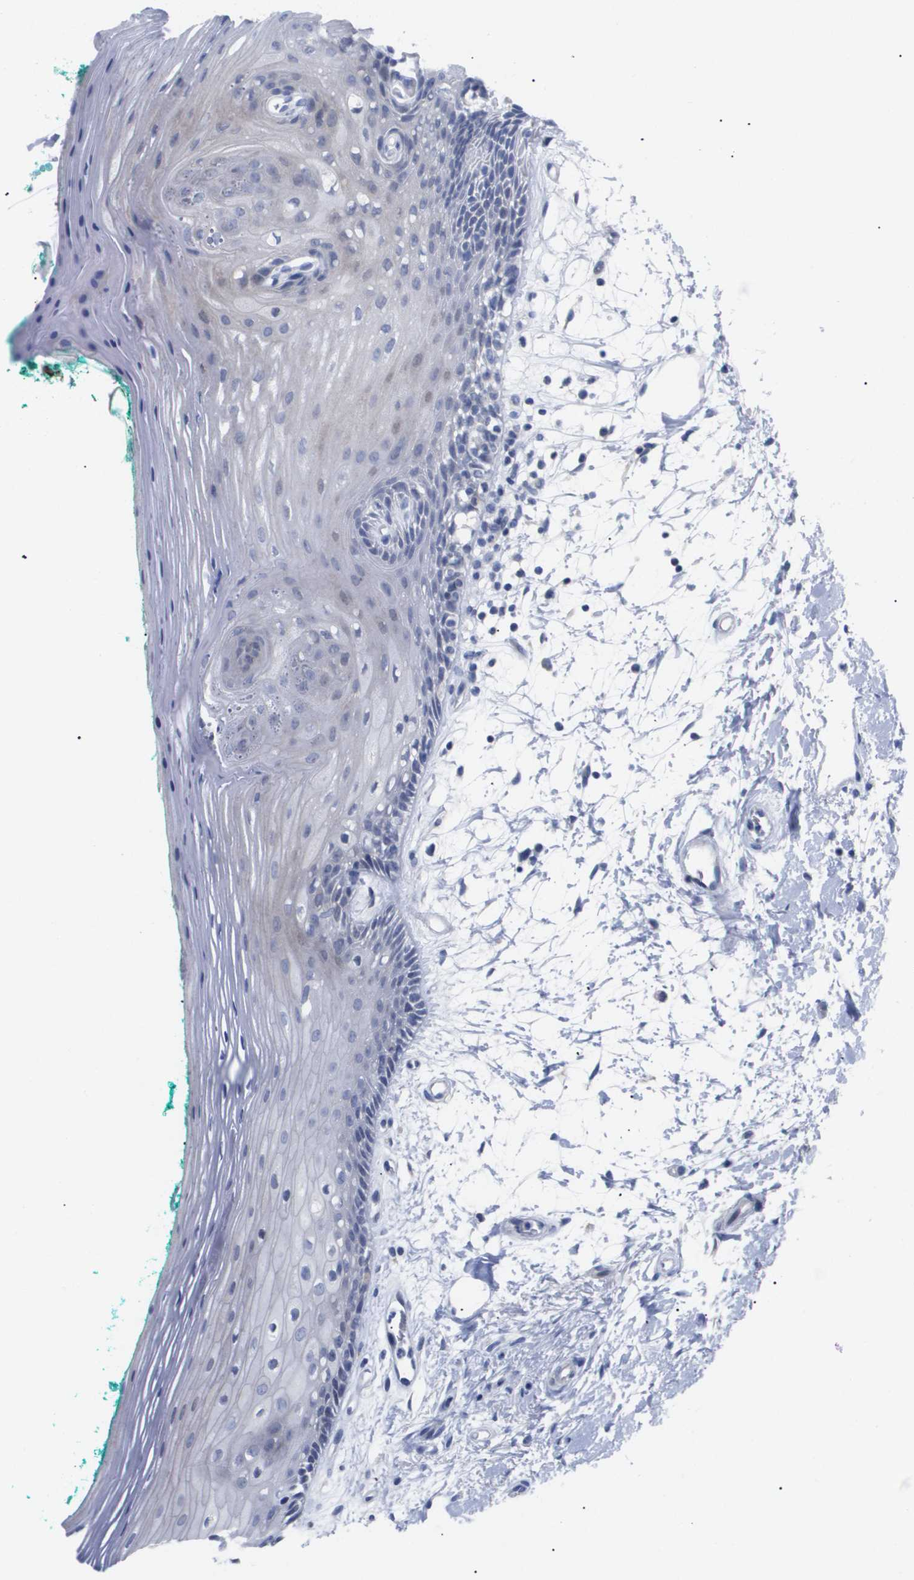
{"staining": {"intensity": "negative", "quantity": "none", "location": "none"}, "tissue": "oral mucosa", "cell_type": "Squamous epithelial cells", "image_type": "normal", "snomed": [{"axis": "morphology", "description": "Normal tissue, NOS"}, {"axis": "topography", "description": "Skeletal muscle"}, {"axis": "topography", "description": "Oral tissue"}, {"axis": "topography", "description": "Peripheral nerve tissue"}], "caption": "Immunohistochemistry (IHC) micrograph of benign oral mucosa: oral mucosa stained with DAB displays no significant protein positivity in squamous epithelial cells.", "gene": "CAV3", "patient": {"sex": "female", "age": 84}}